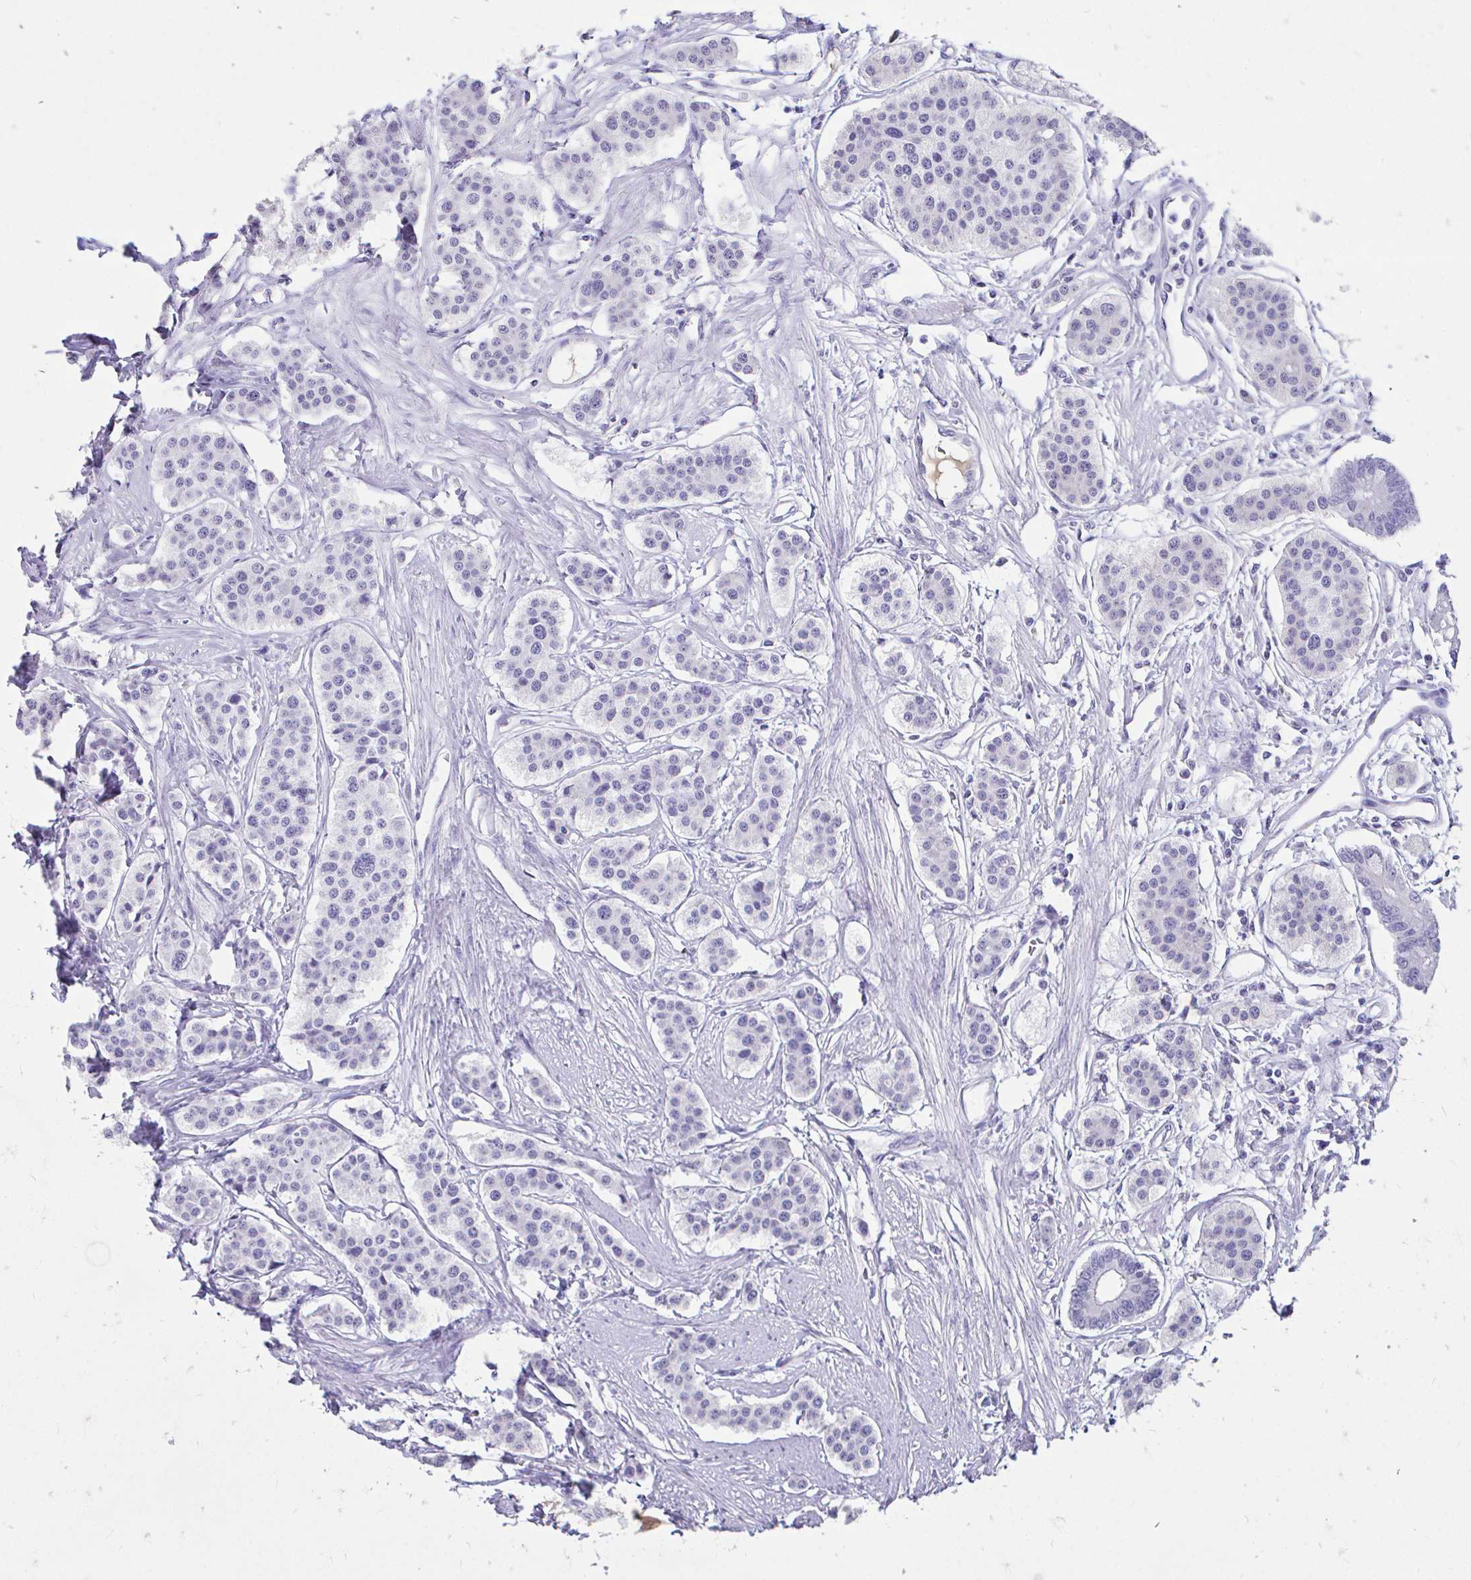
{"staining": {"intensity": "negative", "quantity": "none", "location": "none"}, "tissue": "carcinoid", "cell_type": "Tumor cells", "image_type": "cancer", "snomed": [{"axis": "morphology", "description": "Carcinoid, malignant, NOS"}, {"axis": "topography", "description": "Small intestine"}], "caption": "The immunohistochemistry histopathology image has no significant staining in tumor cells of carcinoid tissue.", "gene": "CFH", "patient": {"sex": "male", "age": 60}}